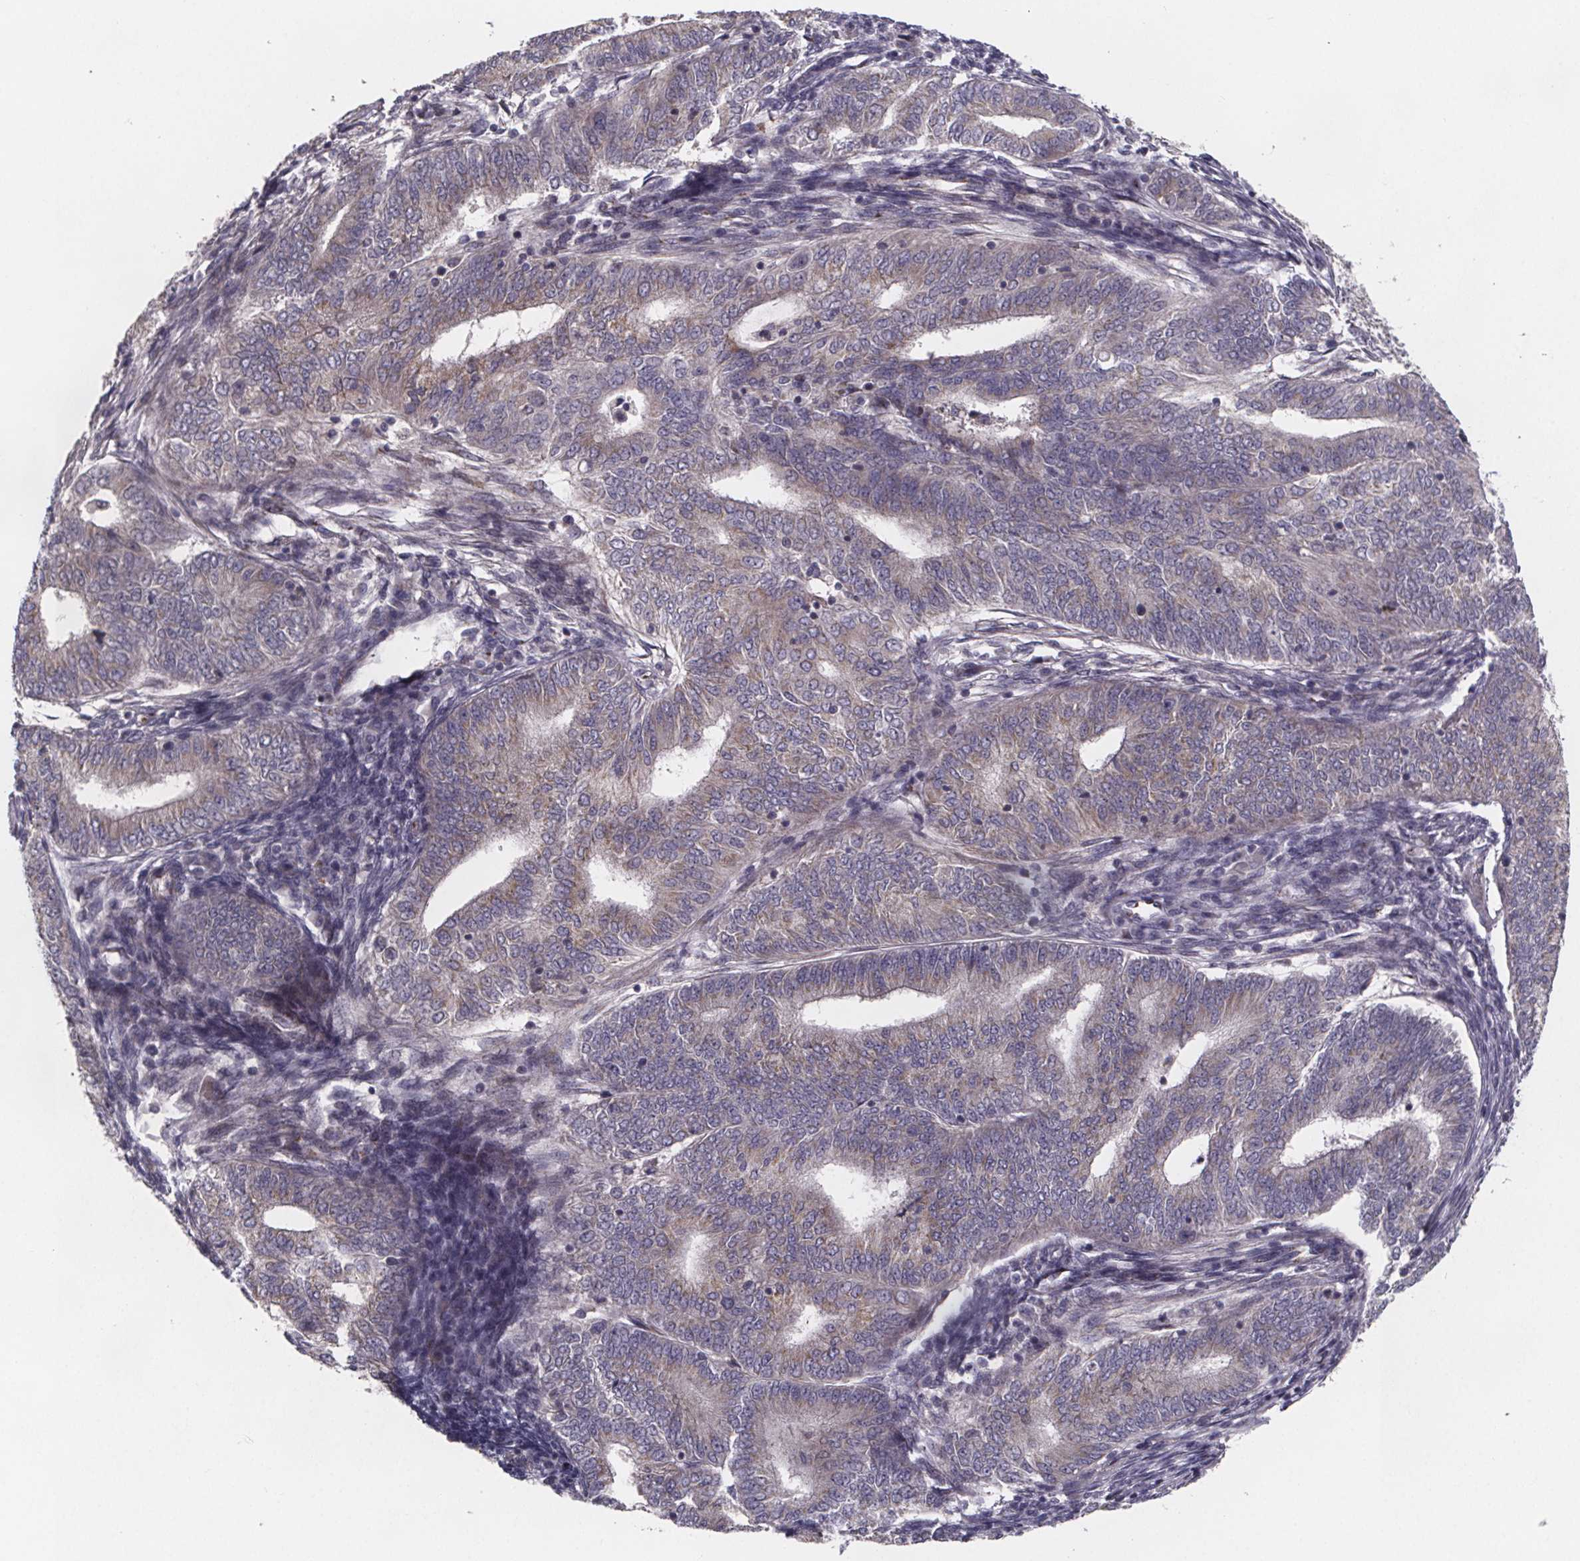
{"staining": {"intensity": "moderate", "quantity": "<25%", "location": "cytoplasmic/membranous"}, "tissue": "endometrial cancer", "cell_type": "Tumor cells", "image_type": "cancer", "snomed": [{"axis": "morphology", "description": "Adenocarcinoma, NOS"}, {"axis": "topography", "description": "Endometrium"}], "caption": "A high-resolution image shows immunohistochemistry staining of adenocarcinoma (endometrial), which displays moderate cytoplasmic/membranous positivity in about <25% of tumor cells.", "gene": "NDST1", "patient": {"sex": "female", "age": 62}}